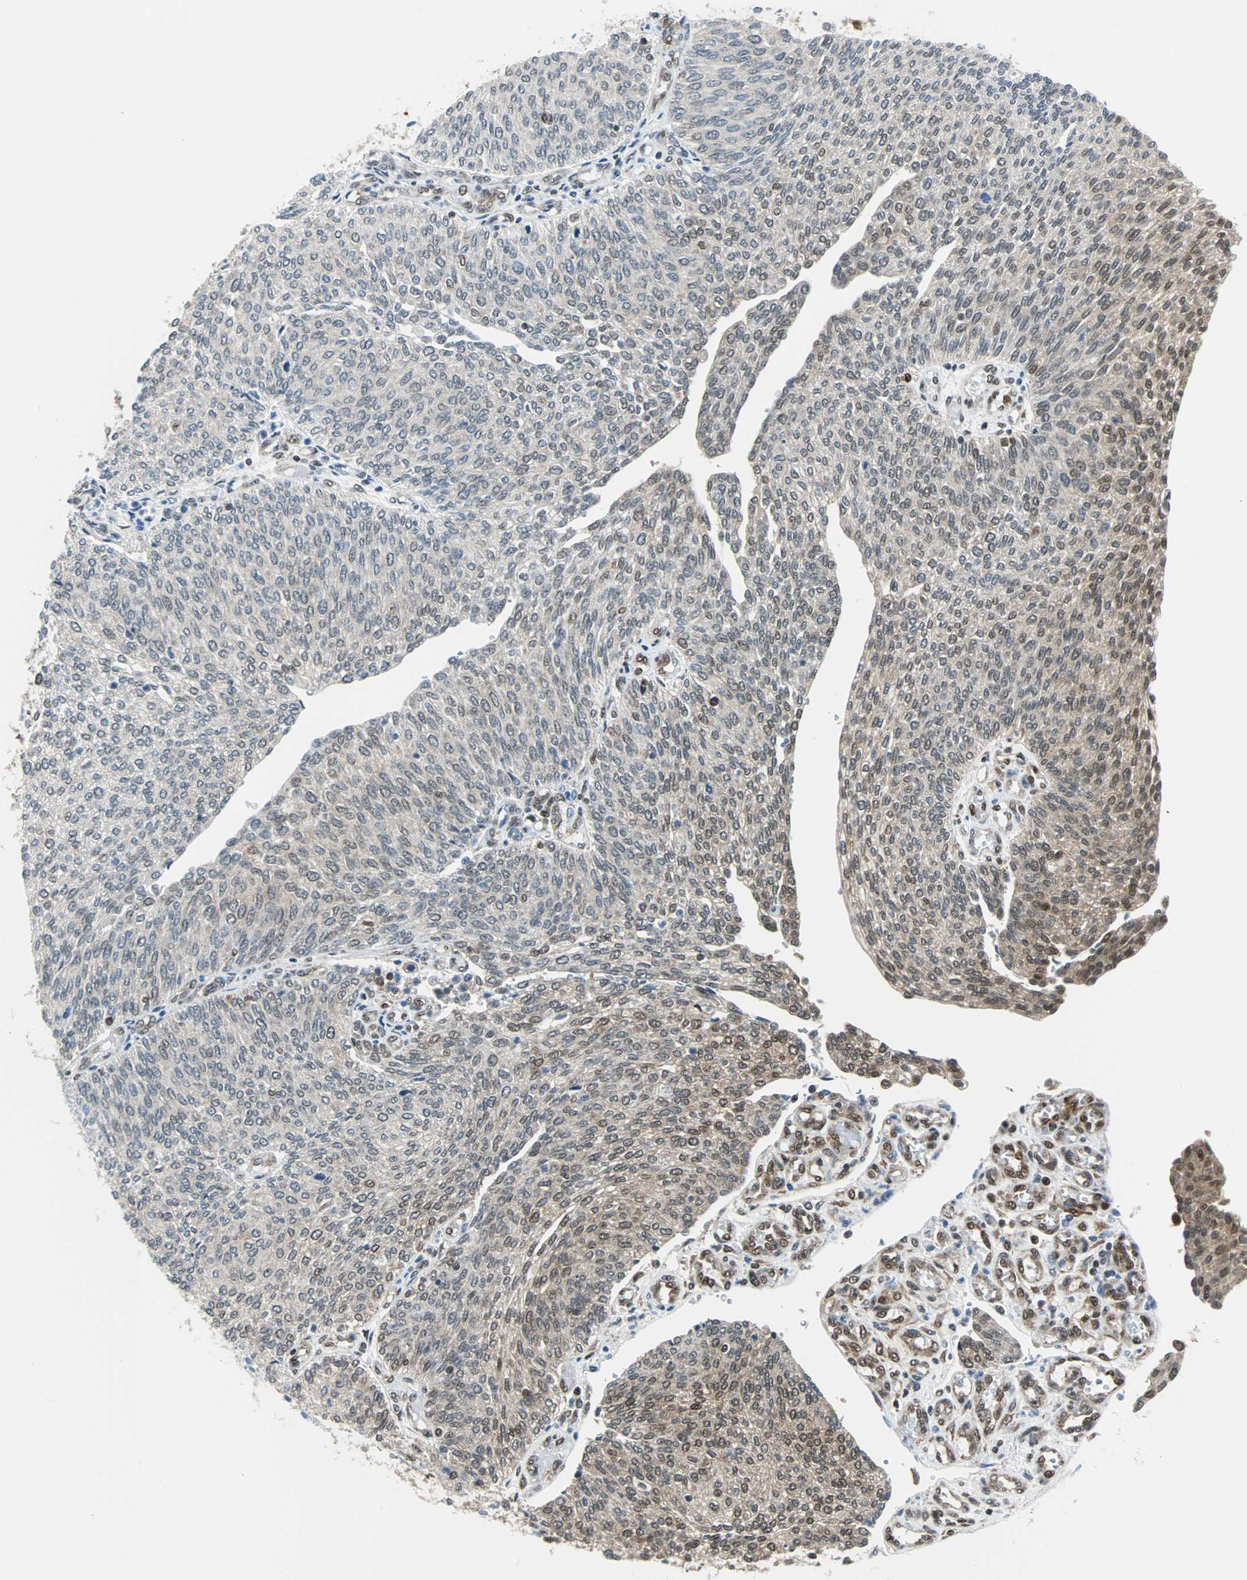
{"staining": {"intensity": "weak", "quantity": "25%-75%", "location": "cytoplasmic/membranous,nuclear"}, "tissue": "urothelial cancer", "cell_type": "Tumor cells", "image_type": "cancer", "snomed": [{"axis": "morphology", "description": "Urothelial carcinoma, Low grade"}, {"axis": "topography", "description": "Urinary bladder"}], "caption": "Human low-grade urothelial carcinoma stained with a protein marker displays weak staining in tumor cells.", "gene": "VCP", "patient": {"sex": "female", "age": 79}}